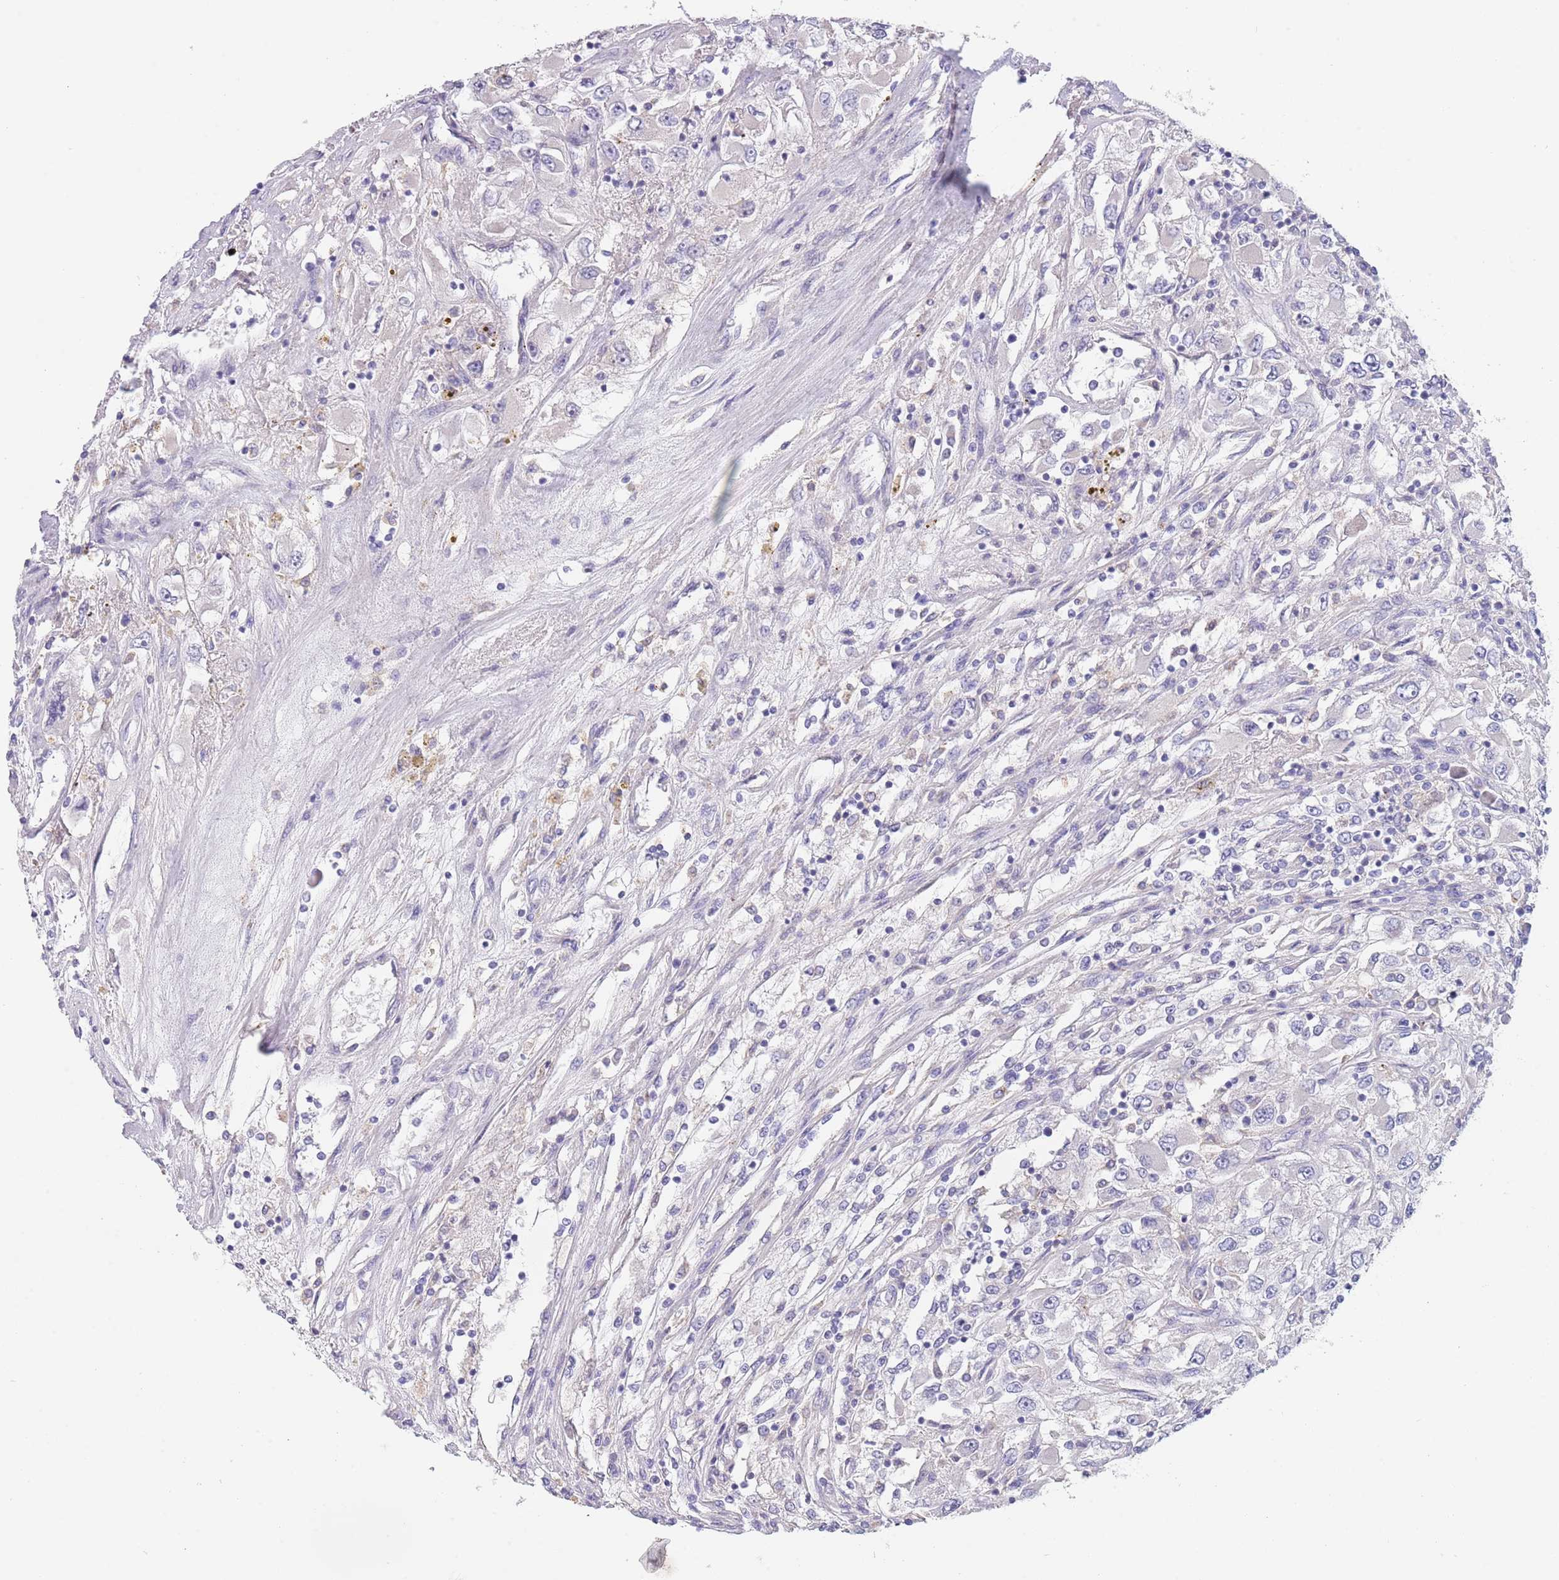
{"staining": {"intensity": "negative", "quantity": "none", "location": "none"}, "tissue": "renal cancer", "cell_type": "Tumor cells", "image_type": "cancer", "snomed": [{"axis": "morphology", "description": "Adenocarcinoma, NOS"}, {"axis": "topography", "description": "Kidney"}], "caption": "The micrograph demonstrates no staining of tumor cells in renal cancer (adenocarcinoma). (DAB (3,3'-diaminobenzidine) immunohistochemistry visualized using brightfield microscopy, high magnification).", "gene": "MAN1C1", "patient": {"sex": "female", "age": 52}}